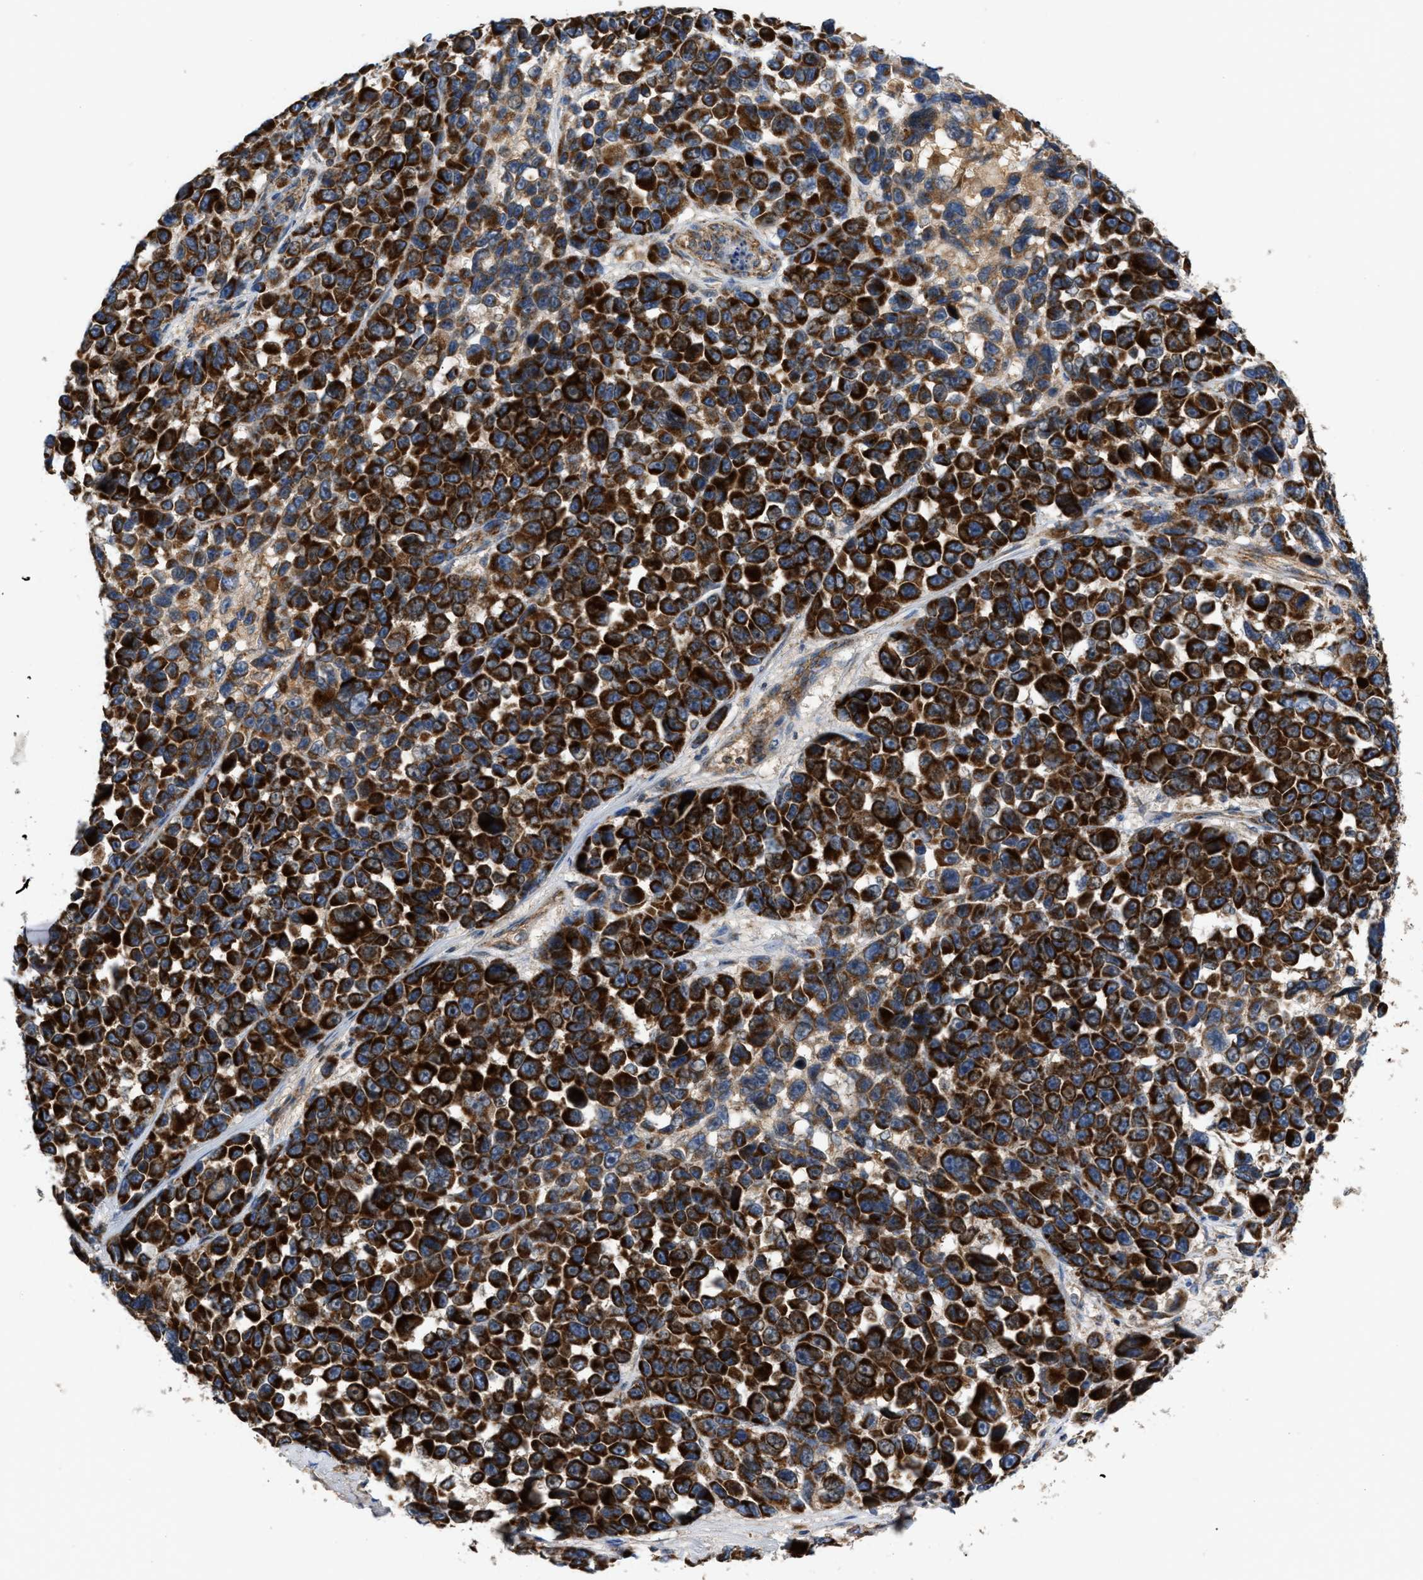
{"staining": {"intensity": "strong", "quantity": ">75%", "location": "cytoplasmic/membranous"}, "tissue": "melanoma", "cell_type": "Tumor cells", "image_type": "cancer", "snomed": [{"axis": "morphology", "description": "Malignant melanoma, NOS"}, {"axis": "topography", "description": "Skin"}], "caption": "Brown immunohistochemical staining in melanoma displays strong cytoplasmic/membranous staining in about >75% of tumor cells.", "gene": "TACO1", "patient": {"sex": "male", "age": 53}}